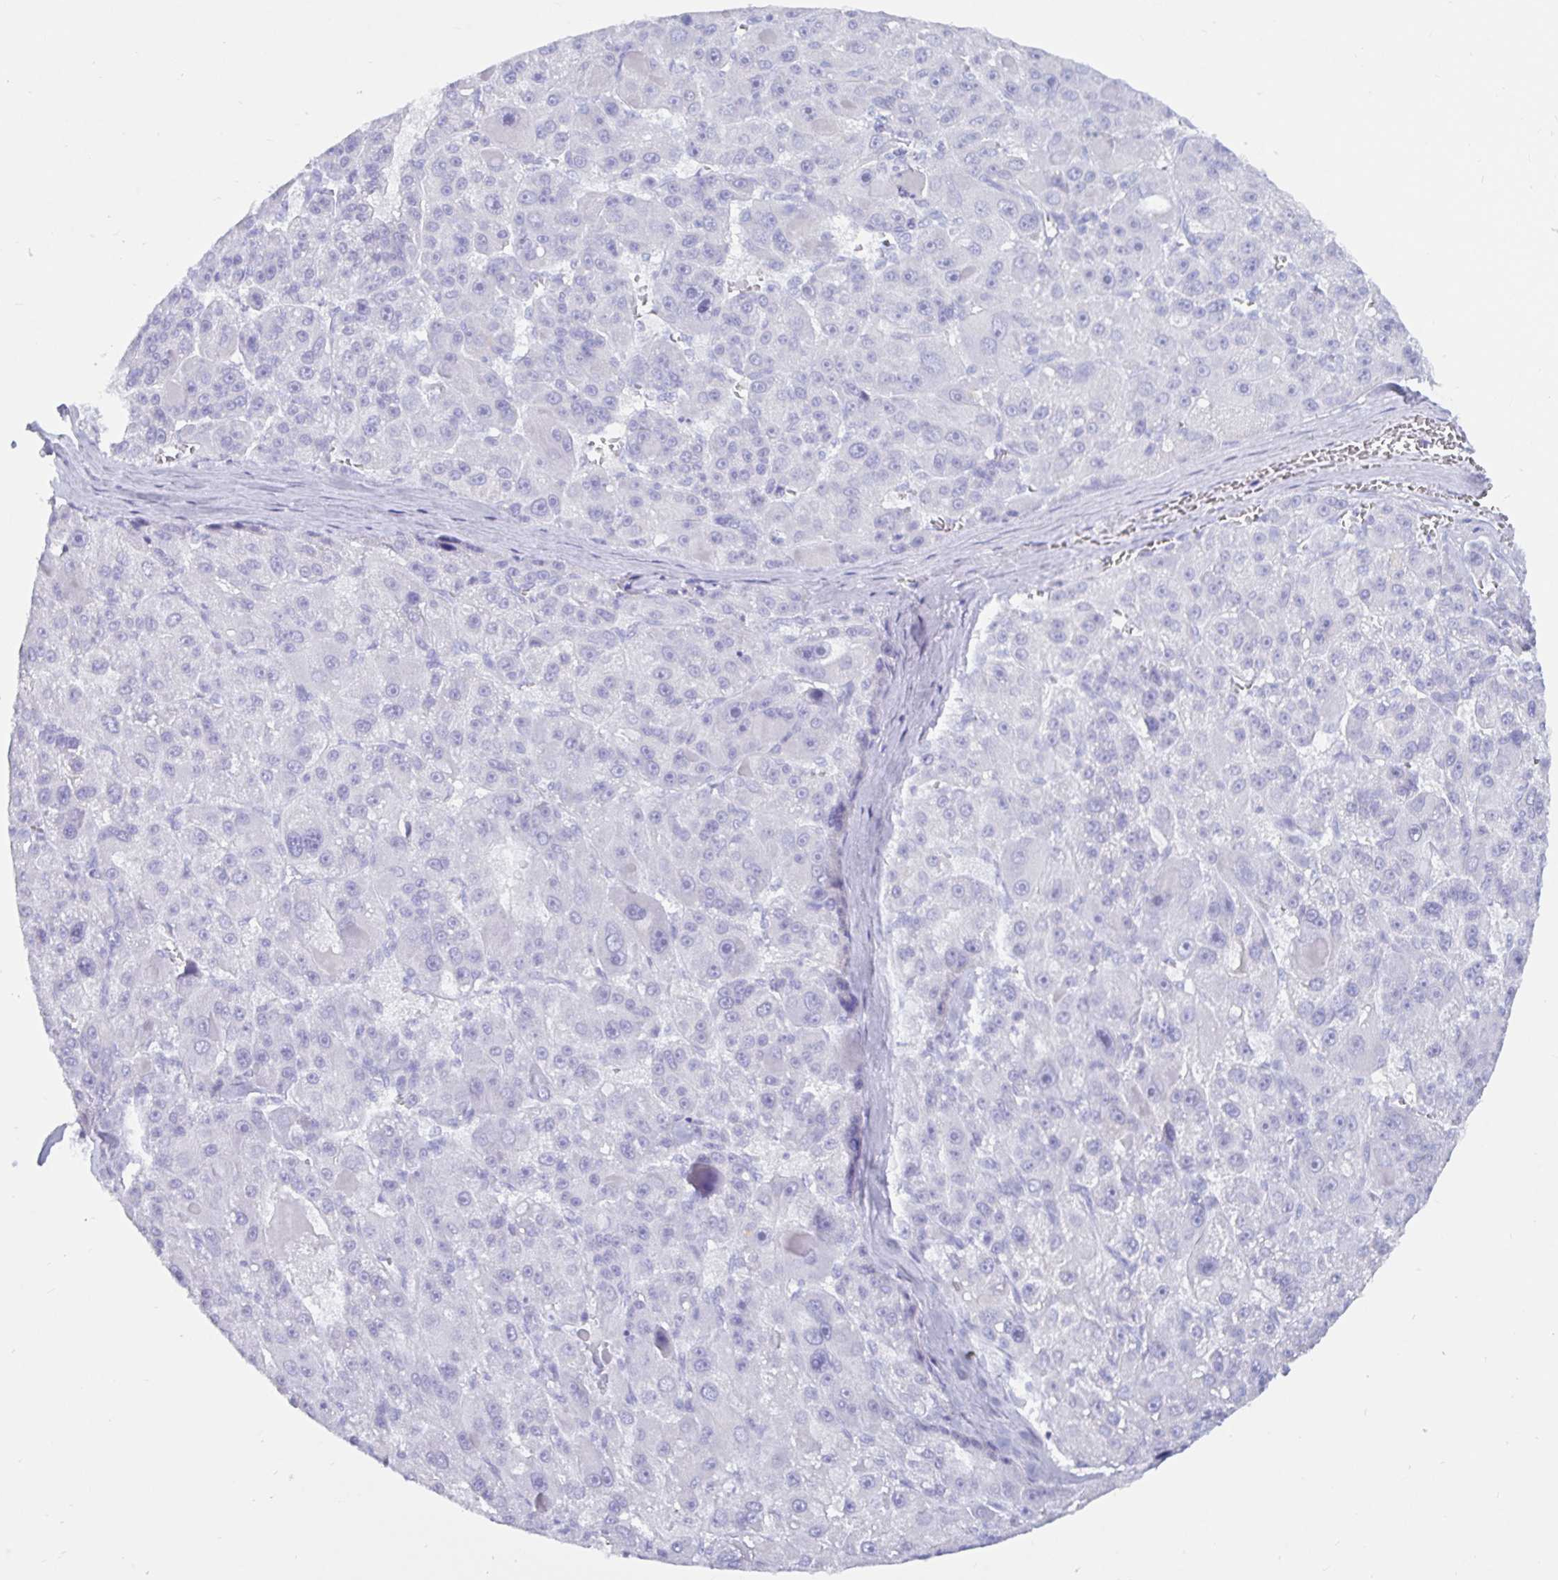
{"staining": {"intensity": "negative", "quantity": "none", "location": "none"}, "tissue": "liver cancer", "cell_type": "Tumor cells", "image_type": "cancer", "snomed": [{"axis": "morphology", "description": "Carcinoma, Hepatocellular, NOS"}, {"axis": "topography", "description": "Liver"}], "caption": "Immunohistochemistry micrograph of neoplastic tissue: liver hepatocellular carcinoma stained with DAB (3,3'-diaminobenzidine) demonstrates no significant protein staining in tumor cells.", "gene": "ZPBP2", "patient": {"sex": "male", "age": 76}}